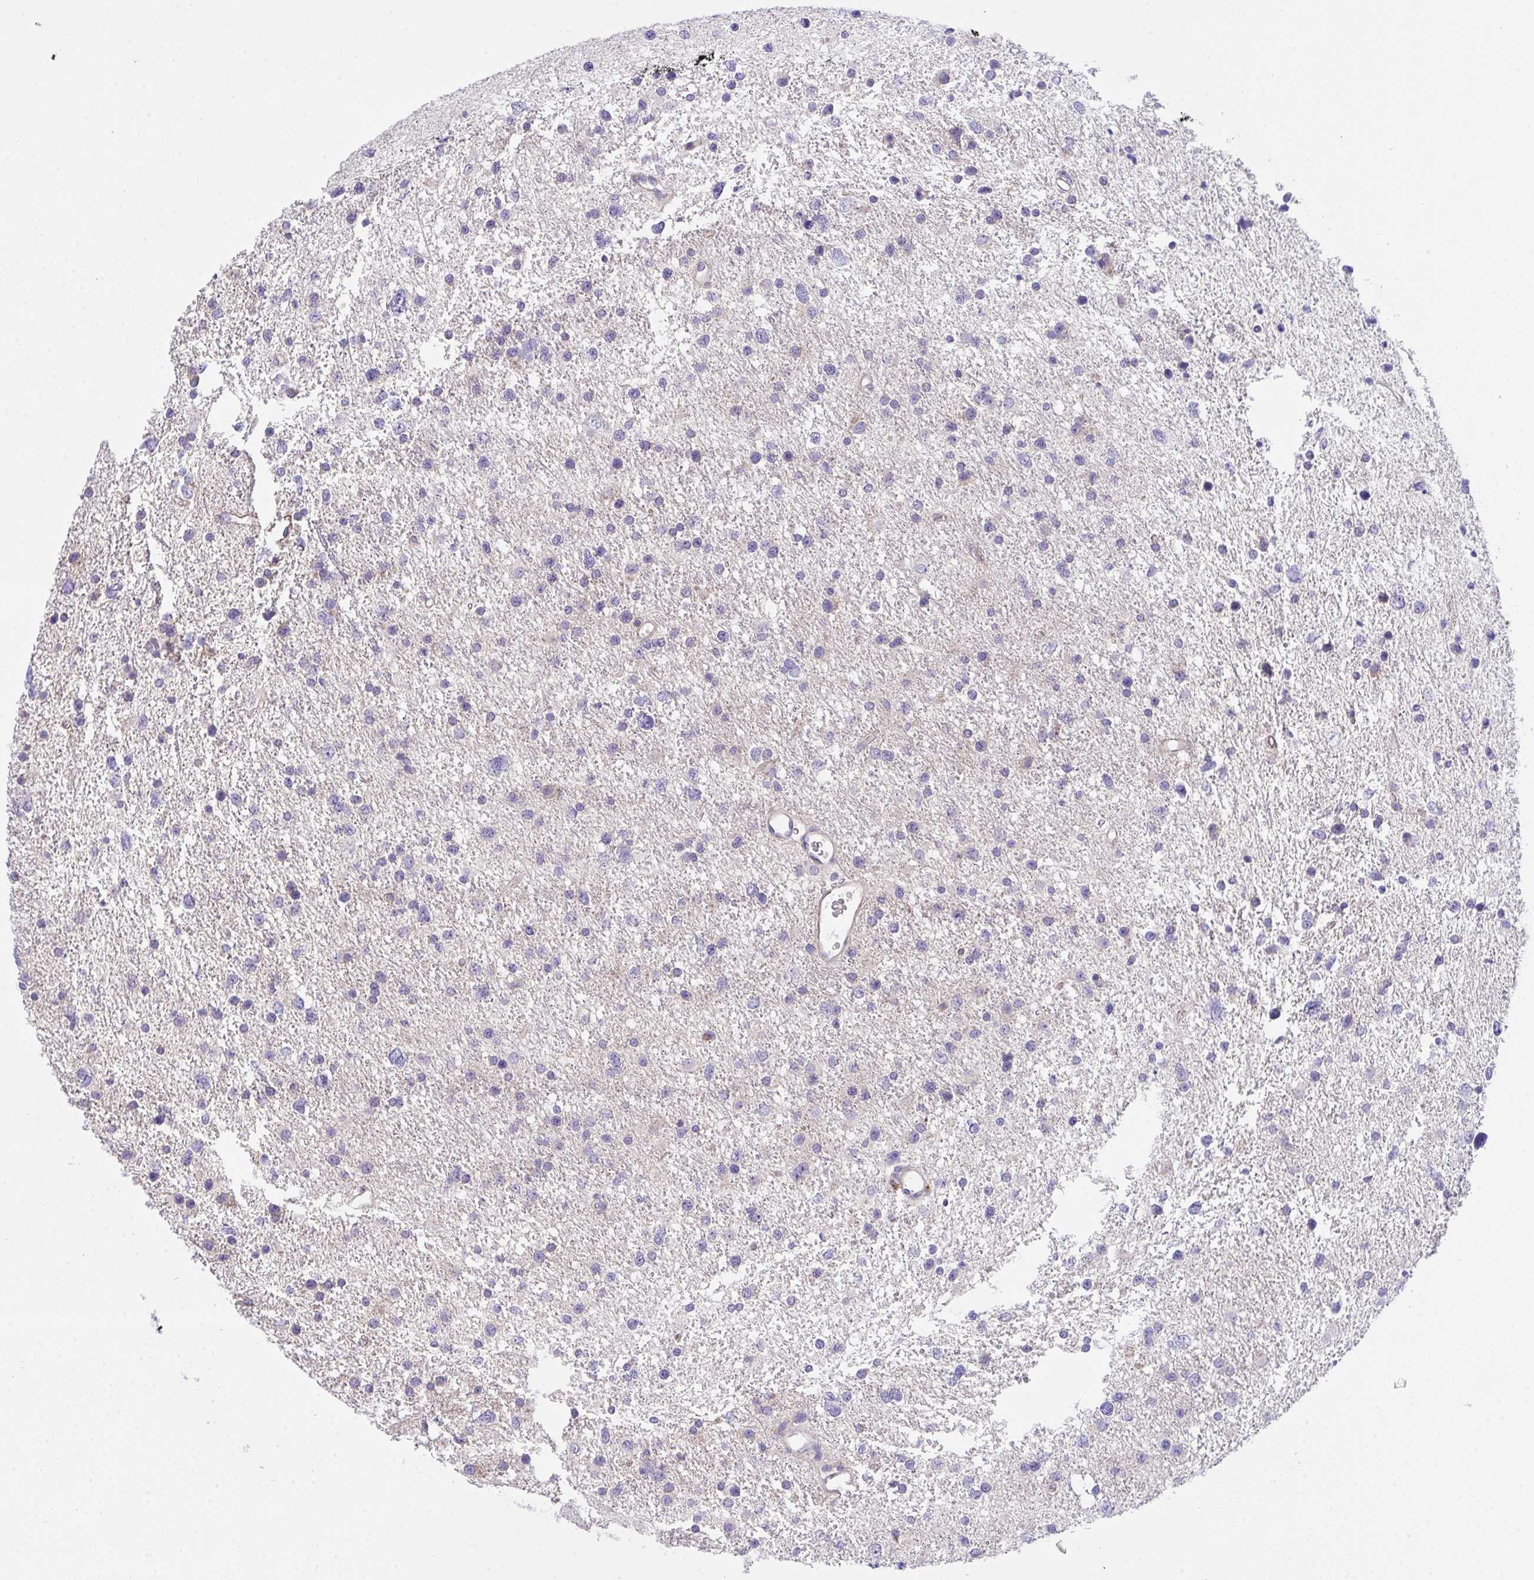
{"staining": {"intensity": "negative", "quantity": "none", "location": "none"}, "tissue": "glioma", "cell_type": "Tumor cells", "image_type": "cancer", "snomed": [{"axis": "morphology", "description": "Glioma, malignant, Low grade"}, {"axis": "topography", "description": "Brain"}], "caption": "A histopathology image of human glioma is negative for staining in tumor cells.", "gene": "HOXD12", "patient": {"sex": "female", "age": 55}}